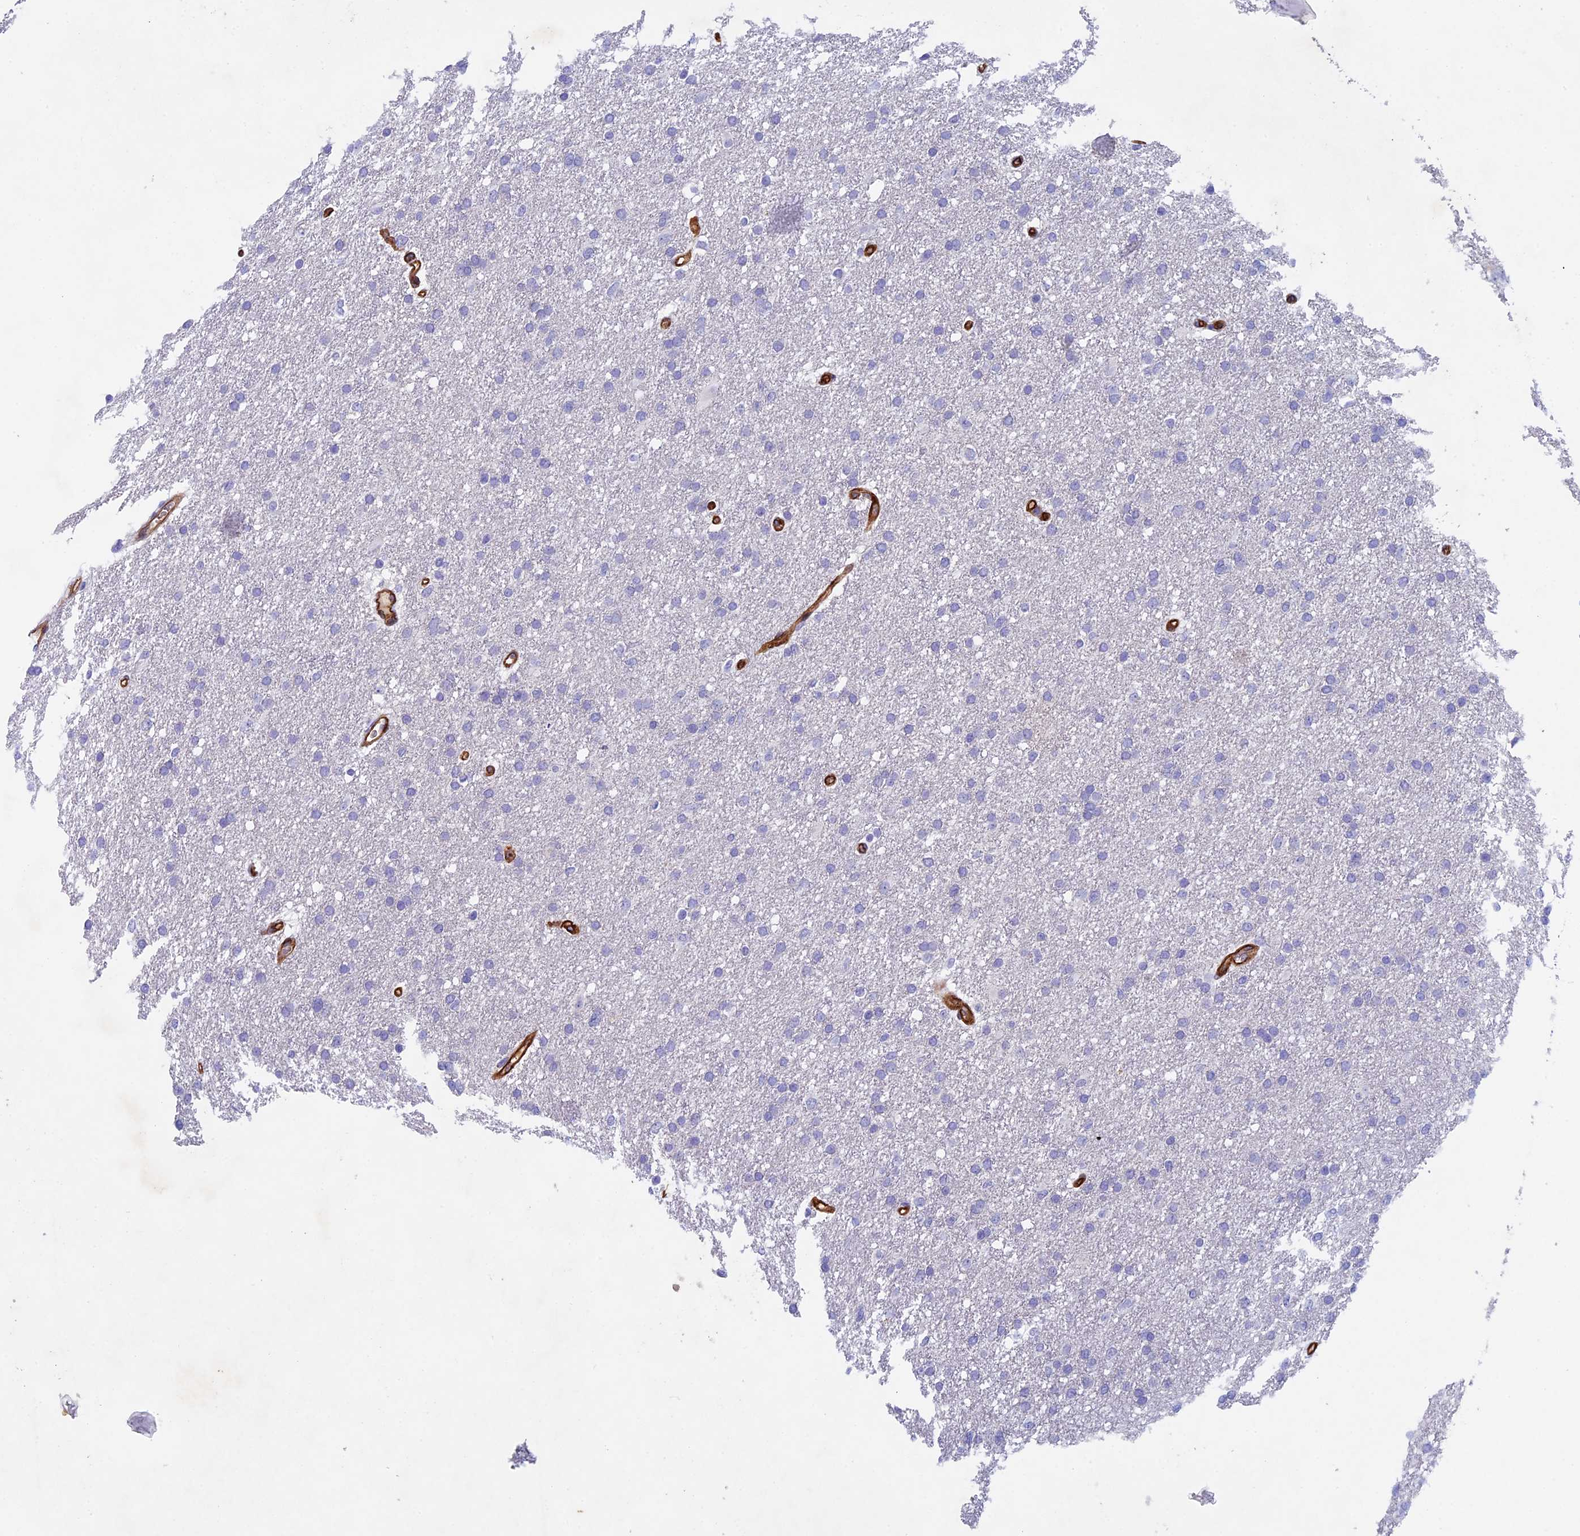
{"staining": {"intensity": "negative", "quantity": "none", "location": "none"}, "tissue": "glioma", "cell_type": "Tumor cells", "image_type": "cancer", "snomed": [{"axis": "morphology", "description": "Glioma, malignant, High grade"}, {"axis": "topography", "description": "Cerebral cortex"}], "caption": "The histopathology image shows no staining of tumor cells in glioma.", "gene": "INSYN1", "patient": {"sex": "female", "age": 36}}